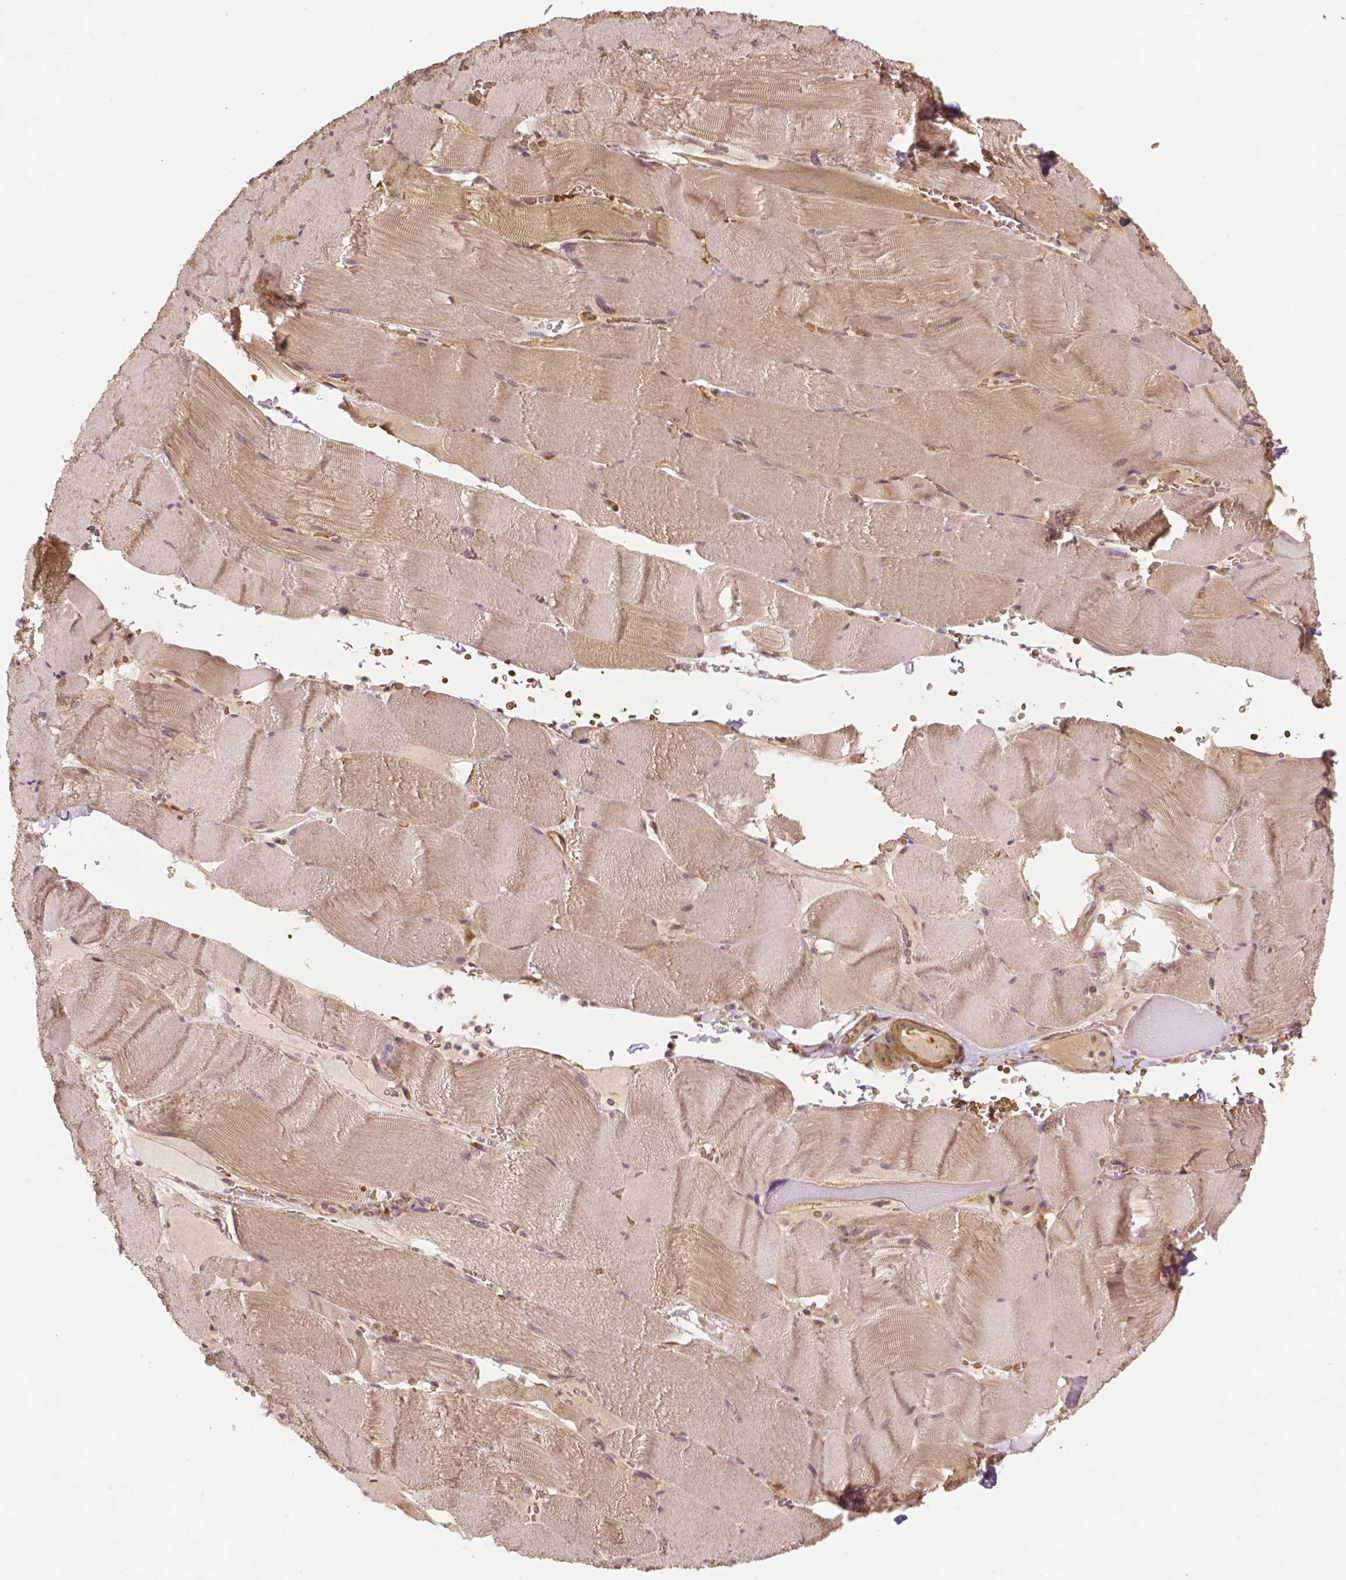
{"staining": {"intensity": "negative", "quantity": "none", "location": "none"}, "tissue": "skeletal muscle", "cell_type": "Myocytes", "image_type": "normal", "snomed": [{"axis": "morphology", "description": "Normal tissue, NOS"}, {"axis": "topography", "description": "Skeletal muscle"}], "caption": "DAB immunohistochemical staining of benign human skeletal muscle displays no significant positivity in myocytes.", "gene": "YAP1", "patient": {"sex": "male", "age": 56}}